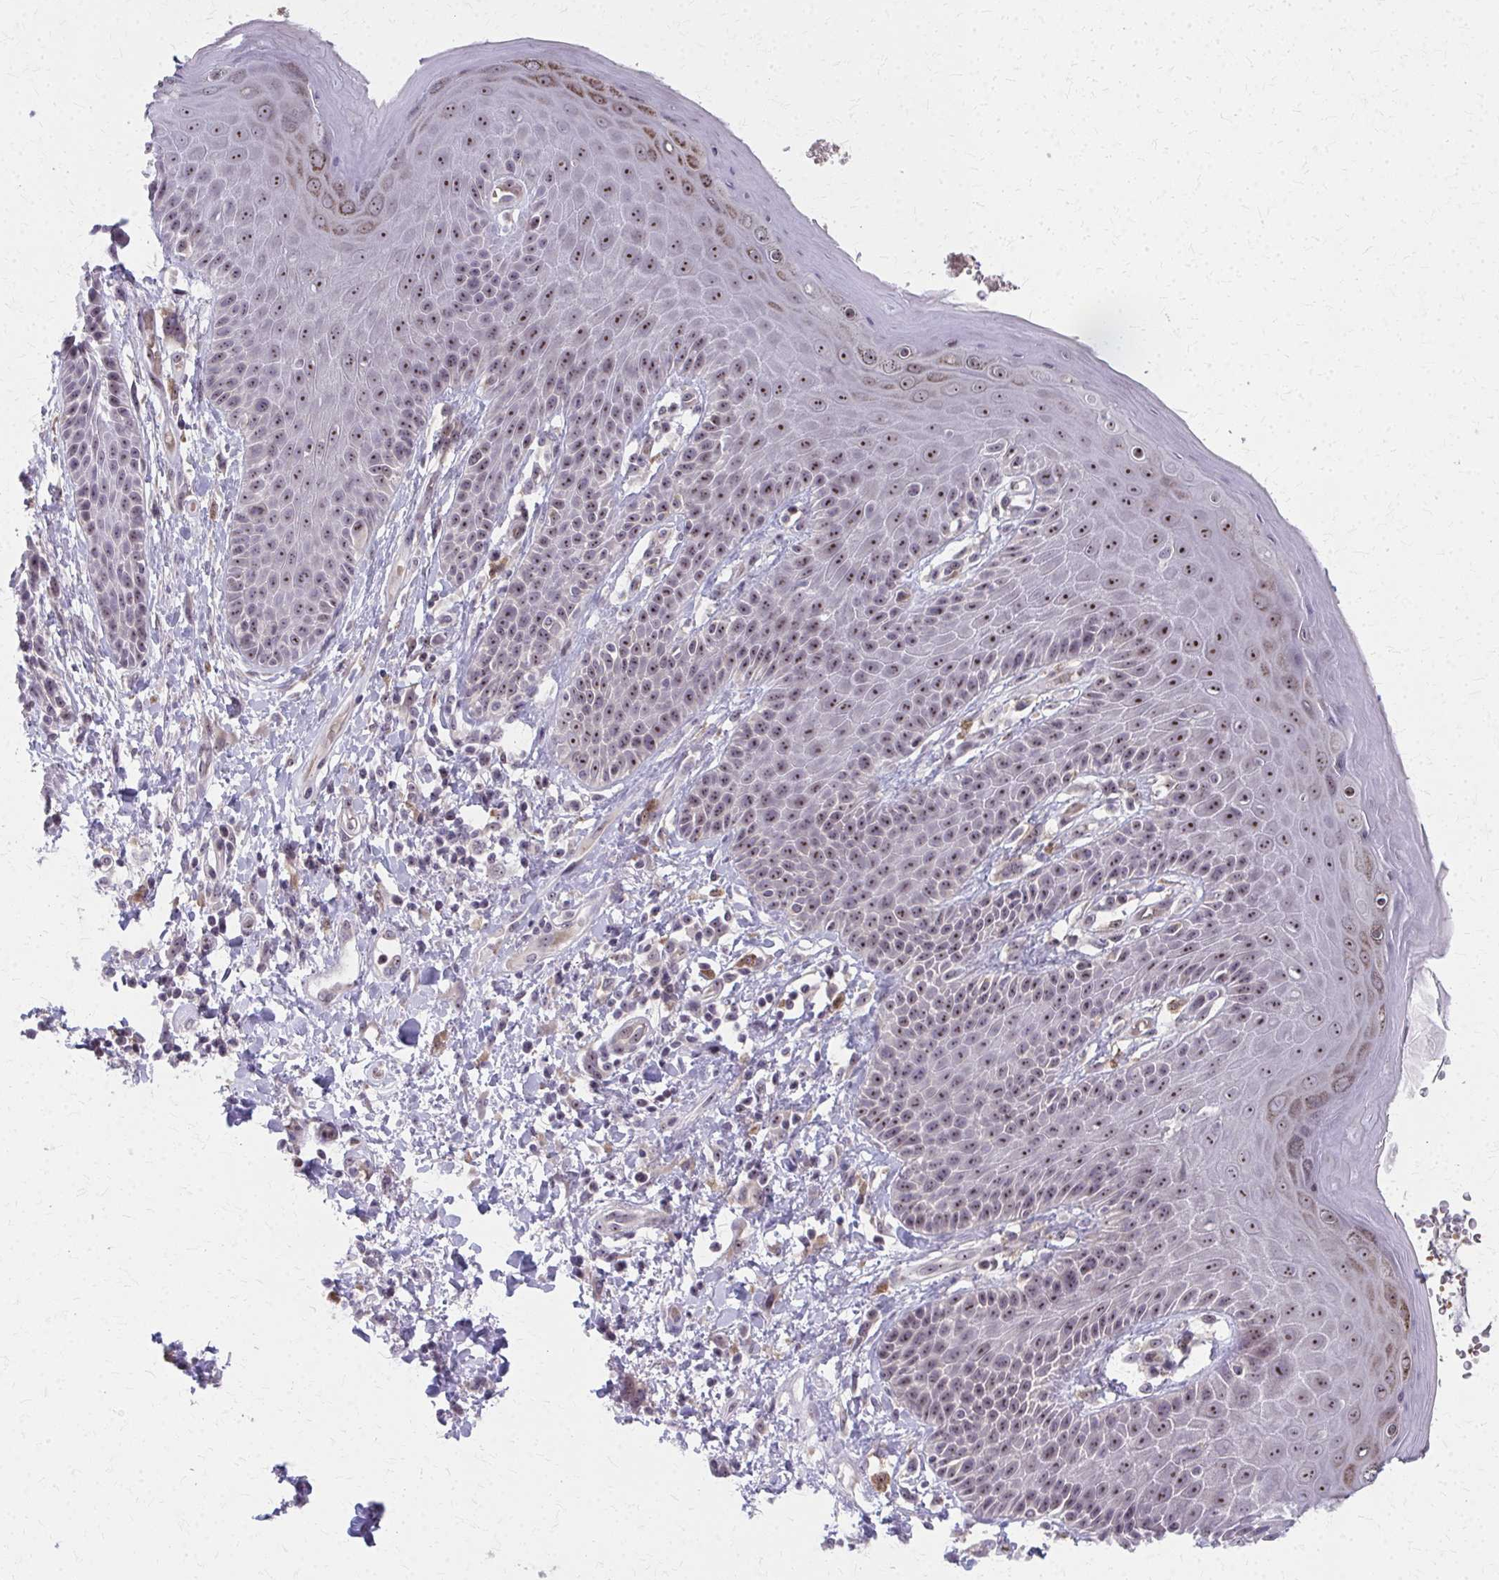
{"staining": {"intensity": "moderate", "quantity": ">75%", "location": "nuclear"}, "tissue": "skin", "cell_type": "Epidermal cells", "image_type": "normal", "snomed": [{"axis": "morphology", "description": "Normal tissue, NOS"}, {"axis": "topography", "description": "Anal"}, {"axis": "topography", "description": "Peripheral nerve tissue"}], "caption": "An IHC photomicrograph of unremarkable tissue is shown. Protein staining in brown shows moderate nuclear positivity in skin within epidermal cells.", "gene": "NUDT16", "patient": {"sex": "male", "age": 51}}